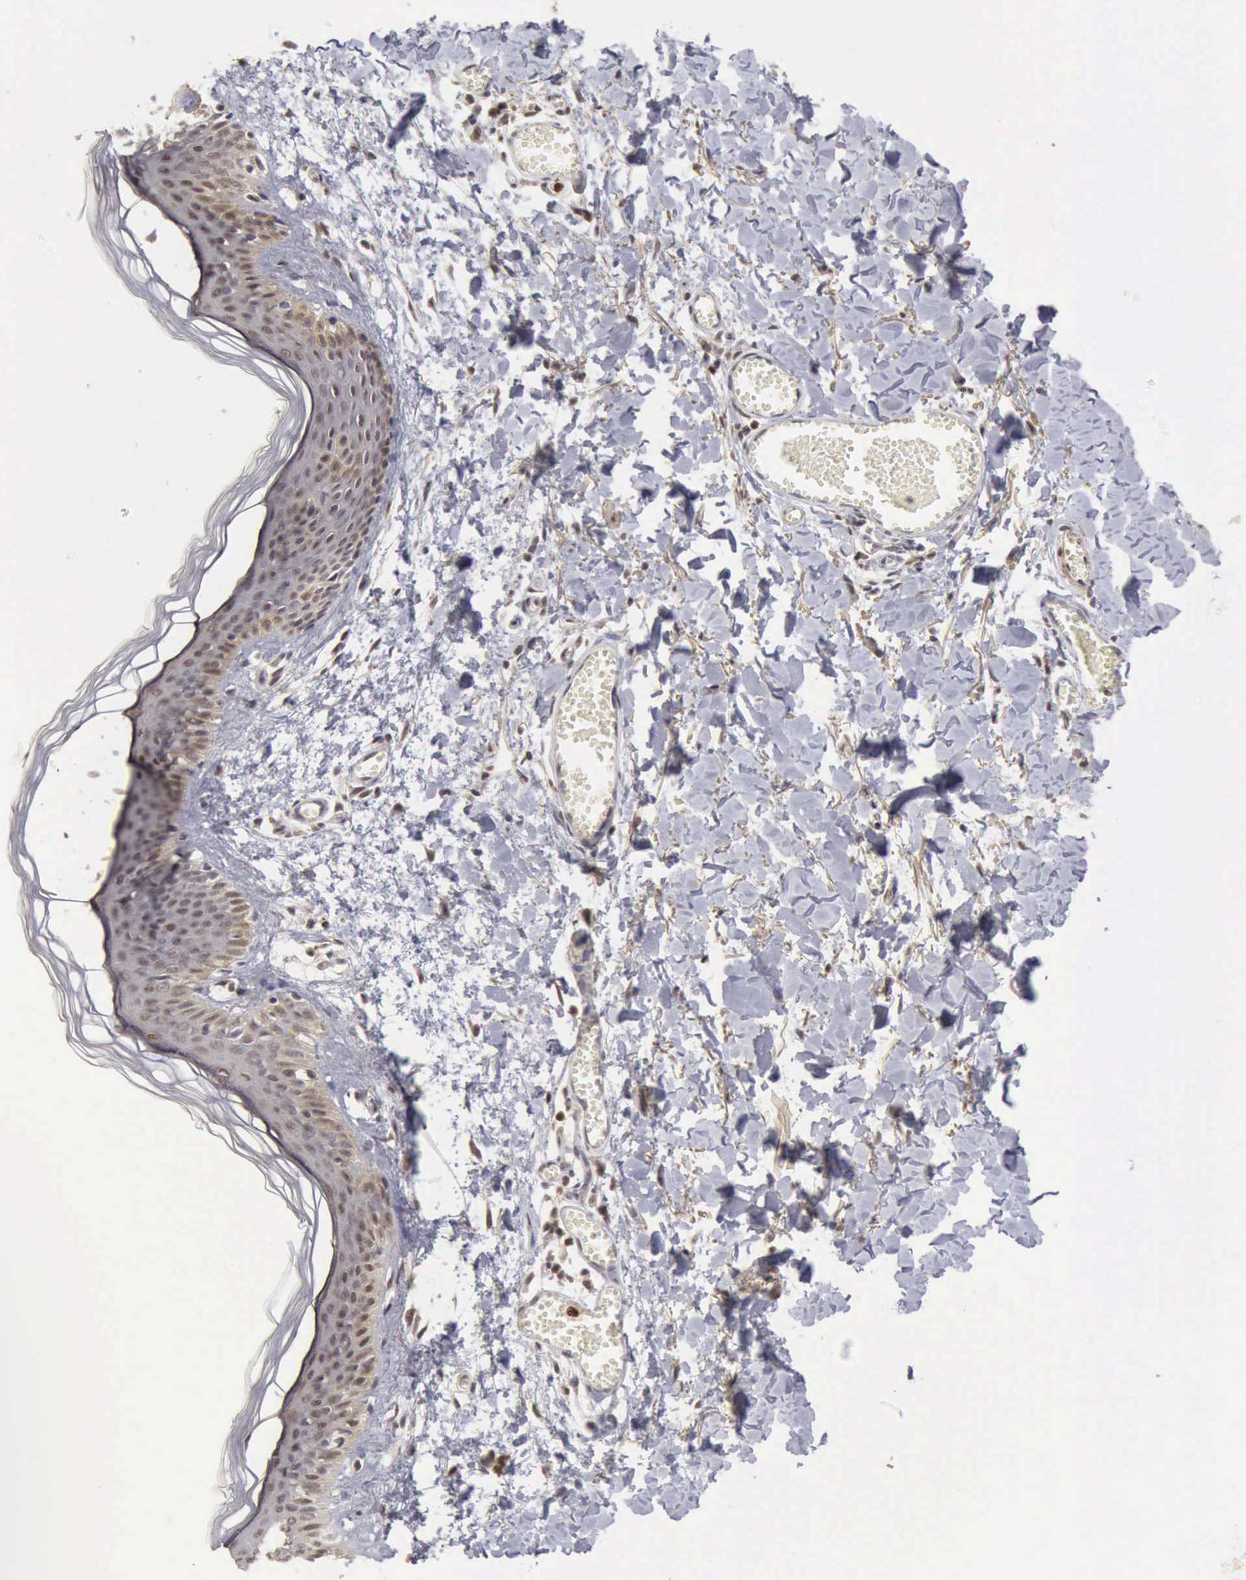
{"staining": {"intensity": "moderate", "quantity": ">75%", "location": "nuclear"}, "tissue": "skin", "cell_type": "Fibroblasts", "image_type": "normal", "snomed": [{"axis": "morphology", "description": "Normal tissue, NOS"}, {"axis": "morphology", "description": "Sarcoma, NOS"}, {"axis": "topography", "description": "Skin"}, {"axis": "topography", "description": "Soft tissue"}], "caption": "Protein analysis of normal skin displays moderate nuclear positivity in about >75% of fibroblasts.", "gene": "CDKN2A", "patient": {"sex": "female", "age": 51}}